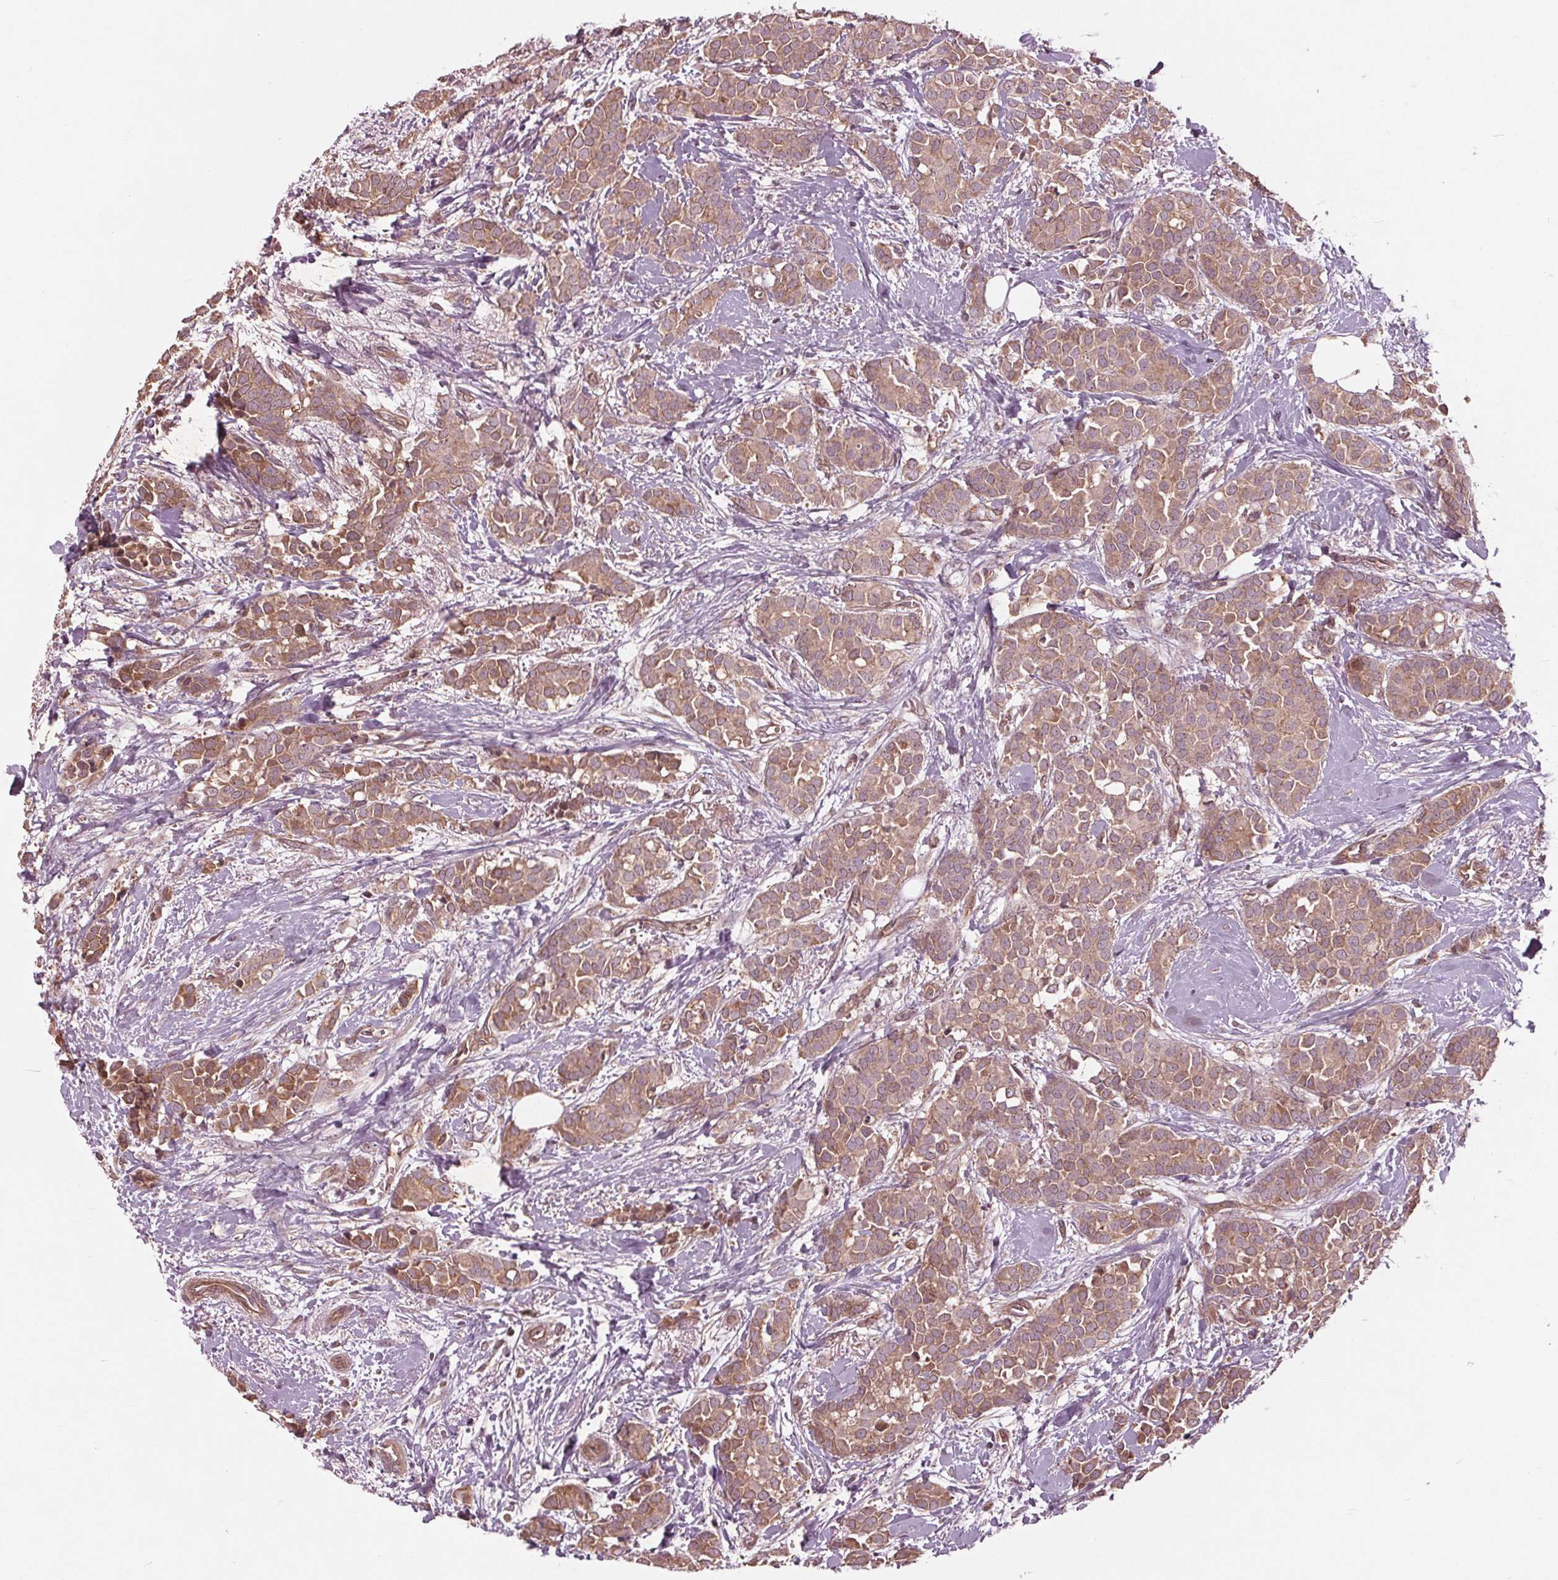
{"staining": {"intensity": "moderate", "quantity": ">75%", "location": "cytoplasmic/membranous"}, "tissue": "breast cancer", "cell_type": "Tumor cells", "image_type": "cancer", "snomed": [{"axis": "morphology", "description": "Duct carcinoma"}, {"axis": "topography", "description": "Breast"}], "caption": "Breast cancer stained with a protein marker exhibits moderate staining in tumor cells.", "gene": "CDKL4", "patient": {"sex": "female", "age": 79}}